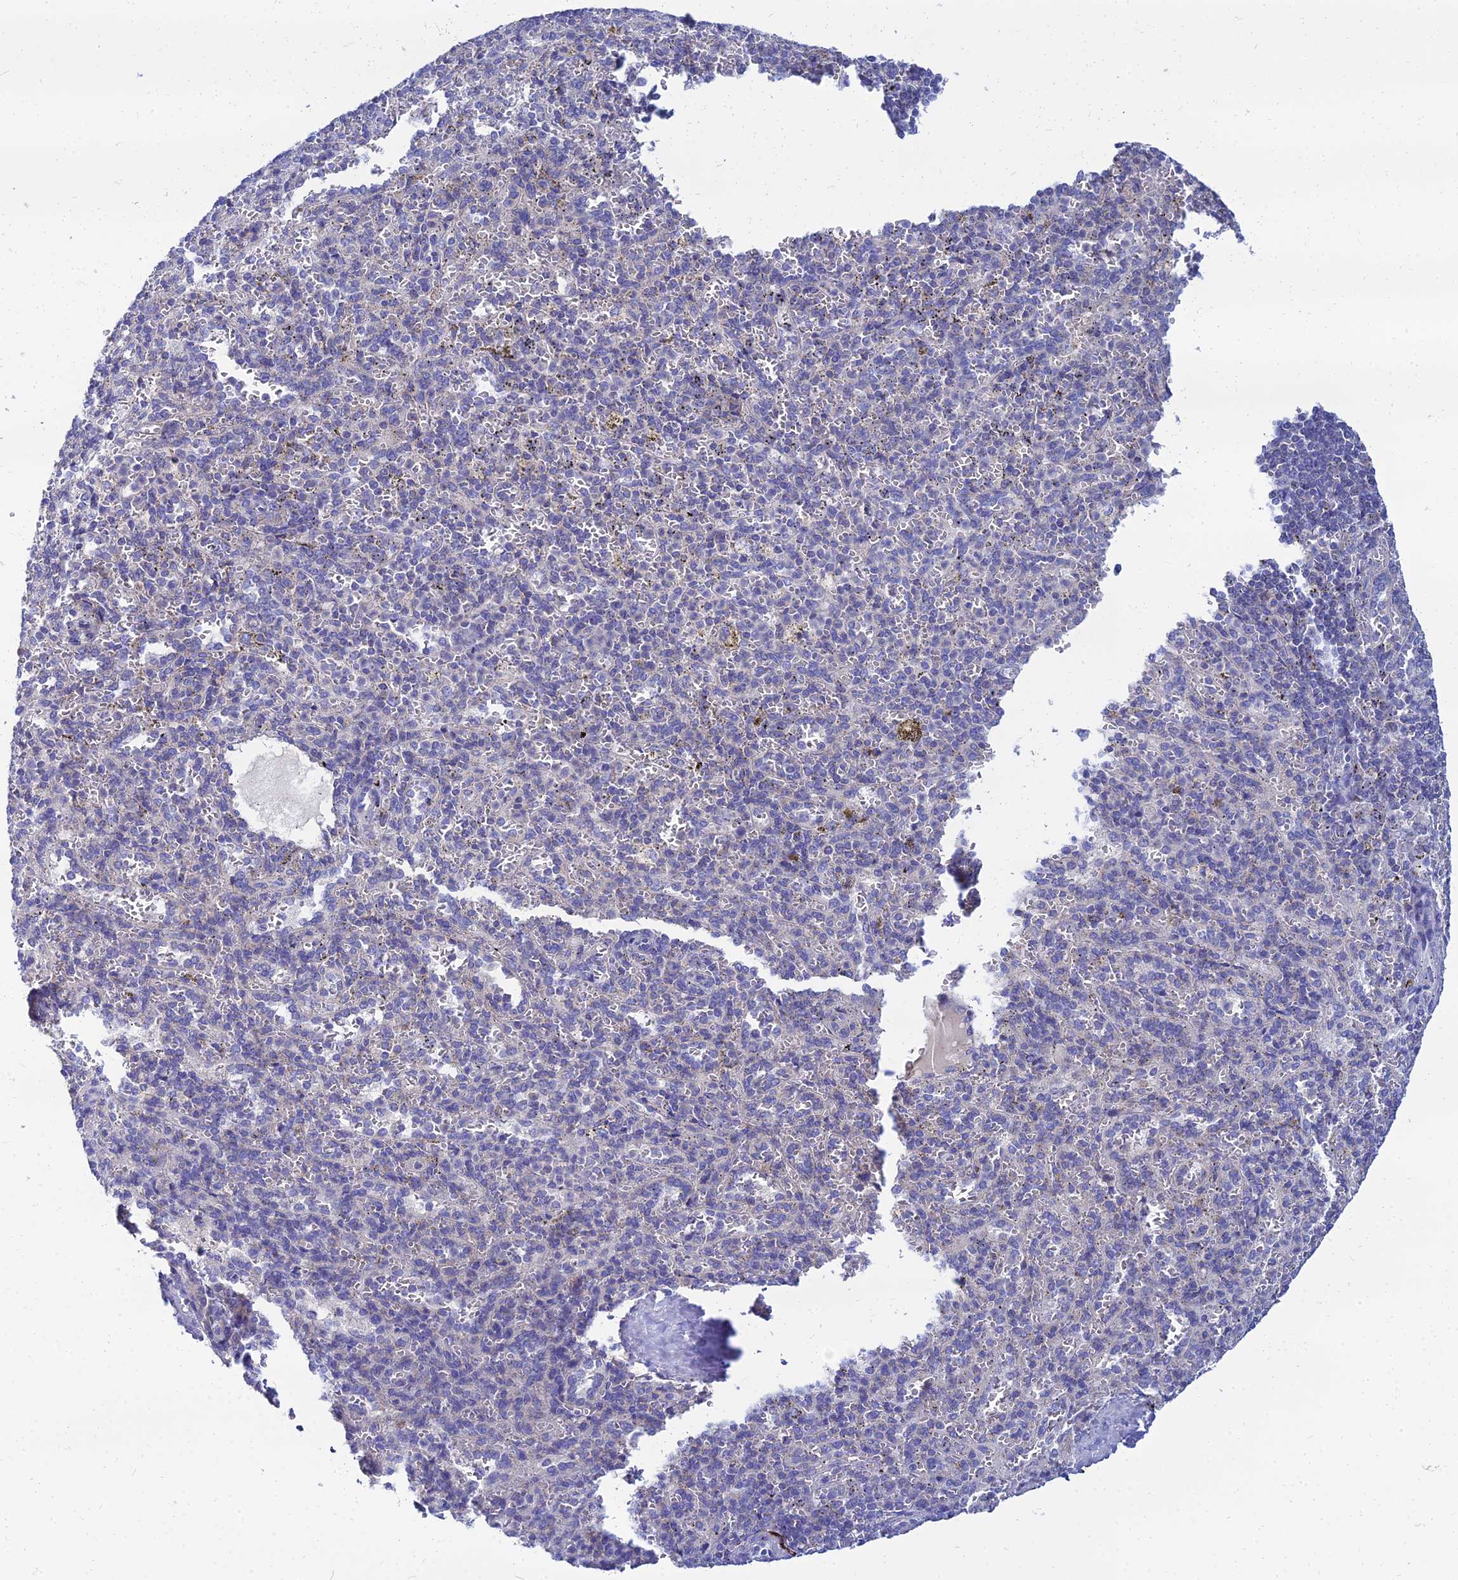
{"staining": {"intensity": "negative", "quantity": "none", "location": "none"}, "tissue": "spleen", "cell_type": "Cells in red pulp", "image_type": "normal", "snomed": [{"axis": "morphology", "description": "Normal tissue, NOS"}, {"axis": "topography", "description": "Spleen"}], "caption": "Immunohistochemistry (IHC) of unremarkable spleen exhibits no staining in cells in red pulp.", "gene": "NPY", "patient": {"sex": "female", "age": 21}}